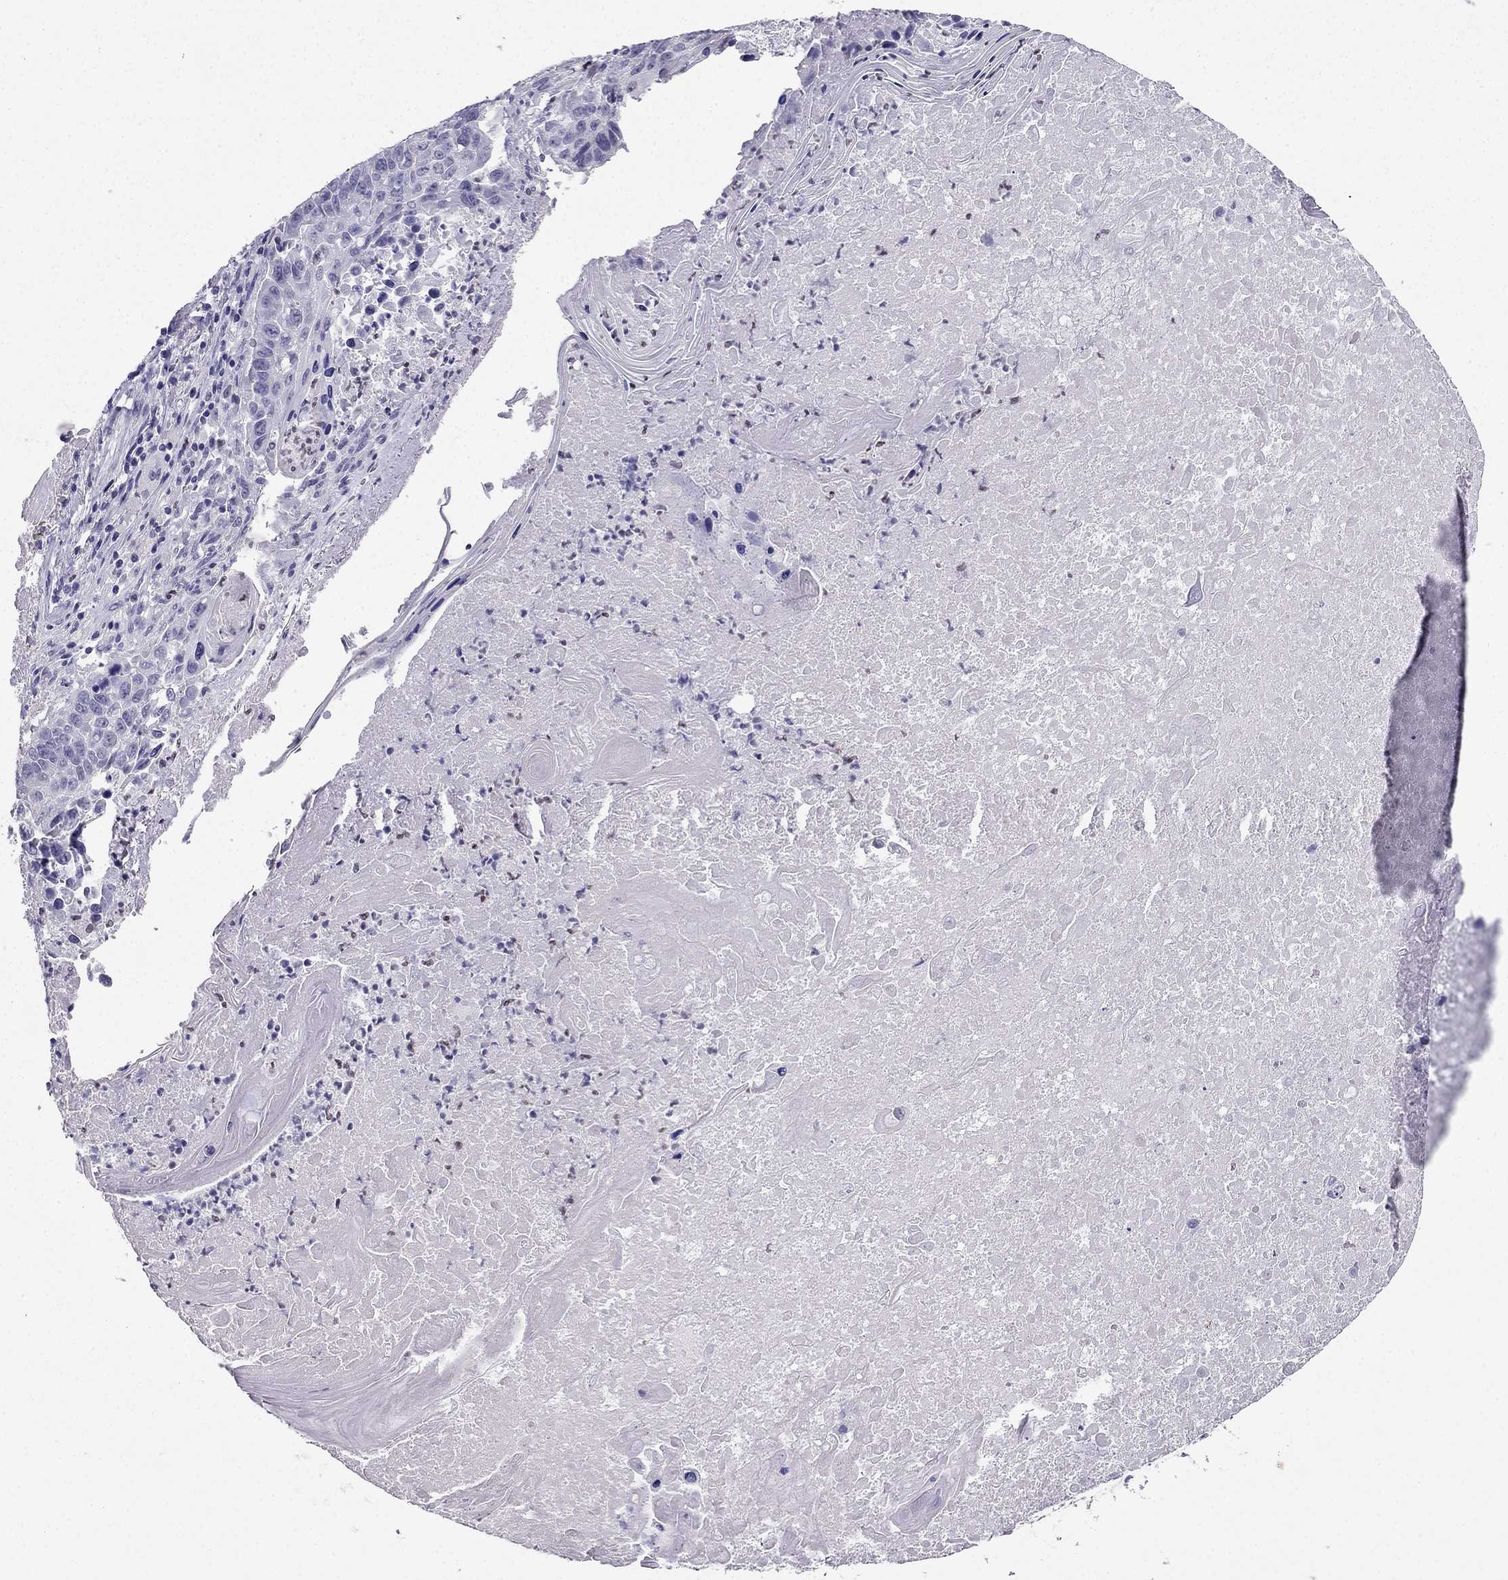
{"staining": {"intensity": "negative", "quantity": "none", "location": "none"}, "tissue": "lung cancer", "cell_type": "Tumor cells", "image_type": "cancer", "snomed": [{"axis": "morphology", "description": "Squamous cell carcinoma, NOS"}, {"axis": "topography", "description": "Lung"}], "caption": "High magnification brightfield microscopy of lung cancer (squamous cell carcinoma) stained with DAB (brown) and counterstained with hematoxylin (blue): tumor cells show no significant expression.", "gene": "ARID3A", "patient": {"sex": "male", "age": 73}}